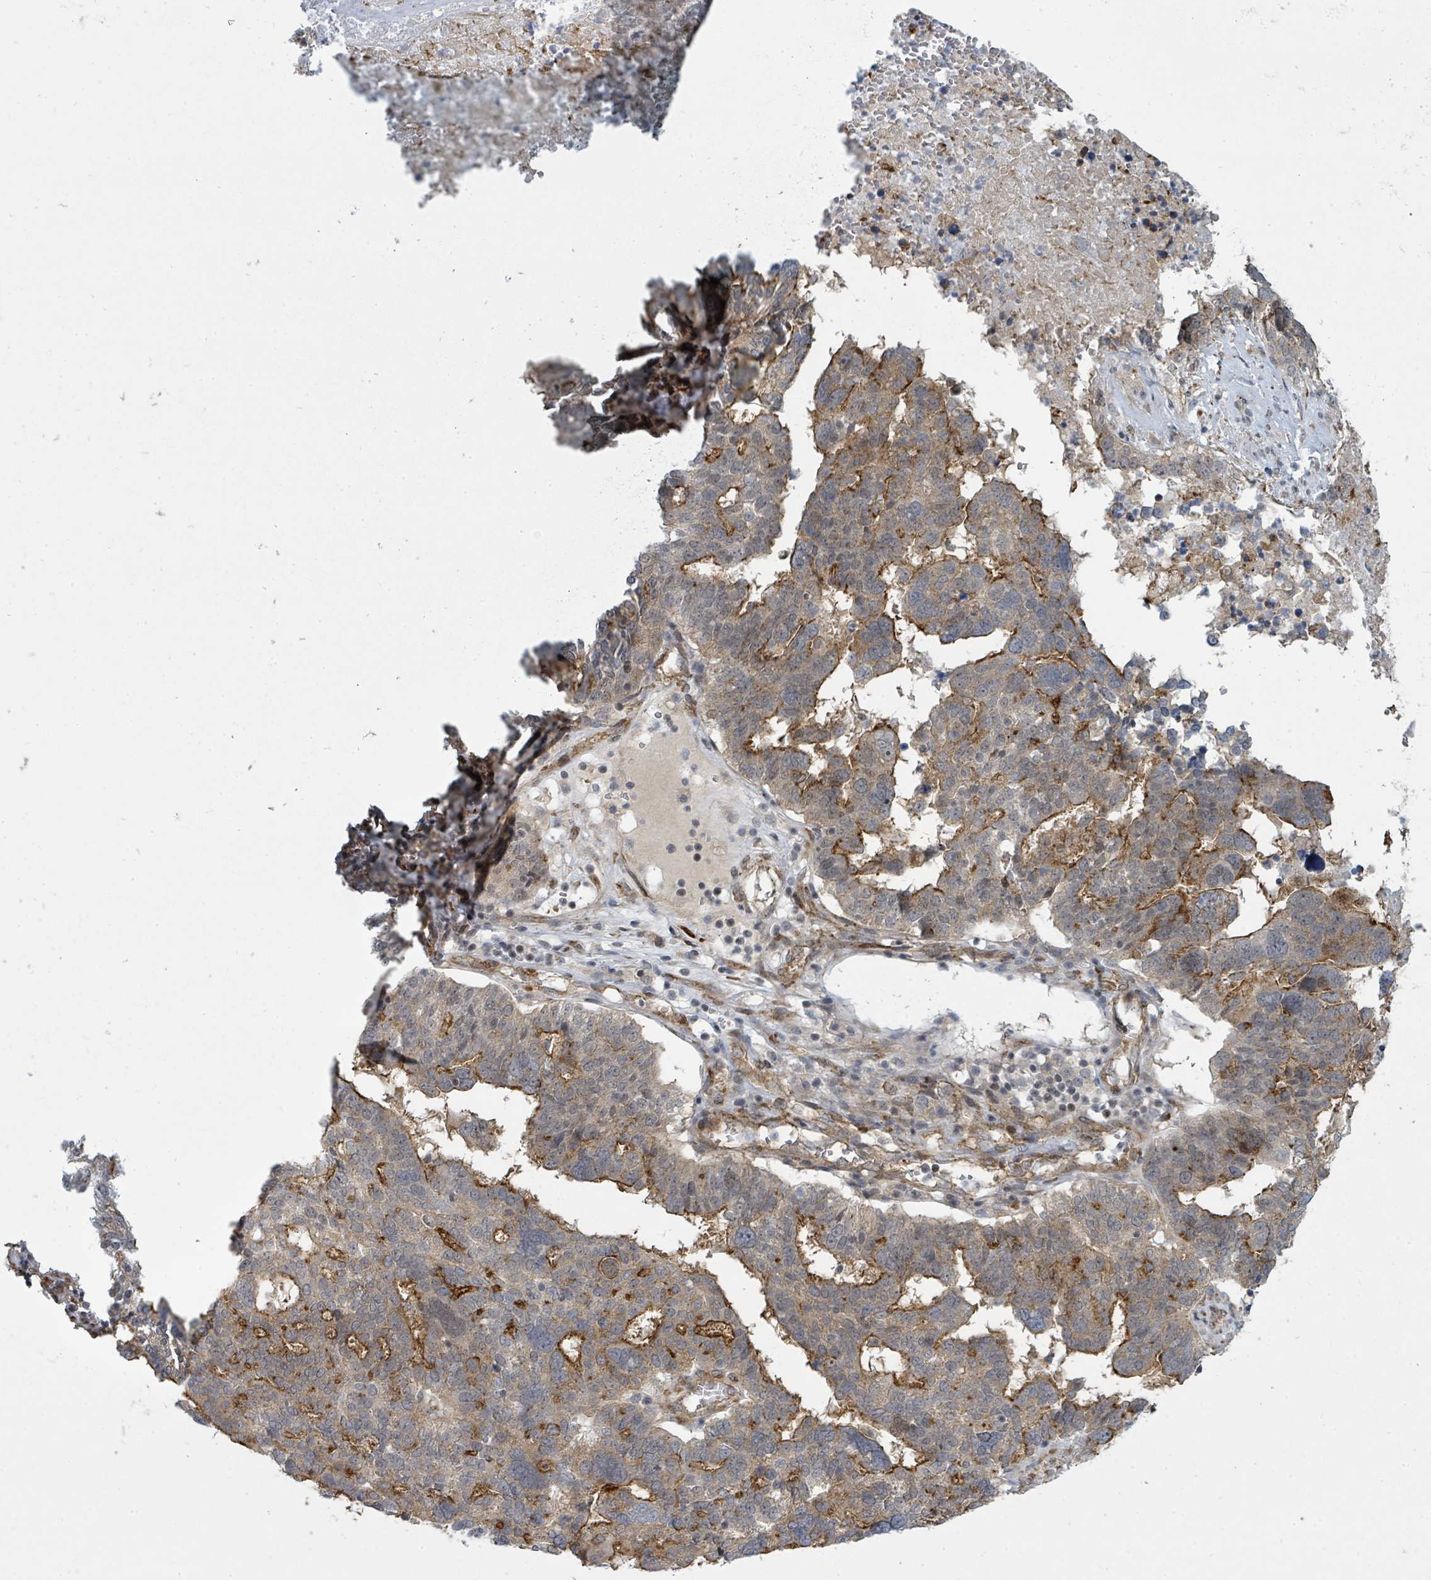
{"staining": {"intensity": "strong", "quantity": "25%-75%", "location": "cytoplasmic/membranous"}, "tissue": "ovarian cancer", "cell_type": "Tumor cells", "image_type": "cancer", "snomed": [{"axis": "morphology", "description": "Cystadenocarcinoma, serous, NOS"}, {"axis": "topography", "description": "Ovary"}], "caption": "Protein expression analysis of human ovarian serous cystadenocarcinoma reveals strong cytoplasmic/membranous expression in about 25%-75% of tumor cells. Immunohistochemistry (ihc) stains the protein in brown and the nuclei are stained blue.", "gene": "PSMG2", "patient": {"sex": "female", "age": 59}}